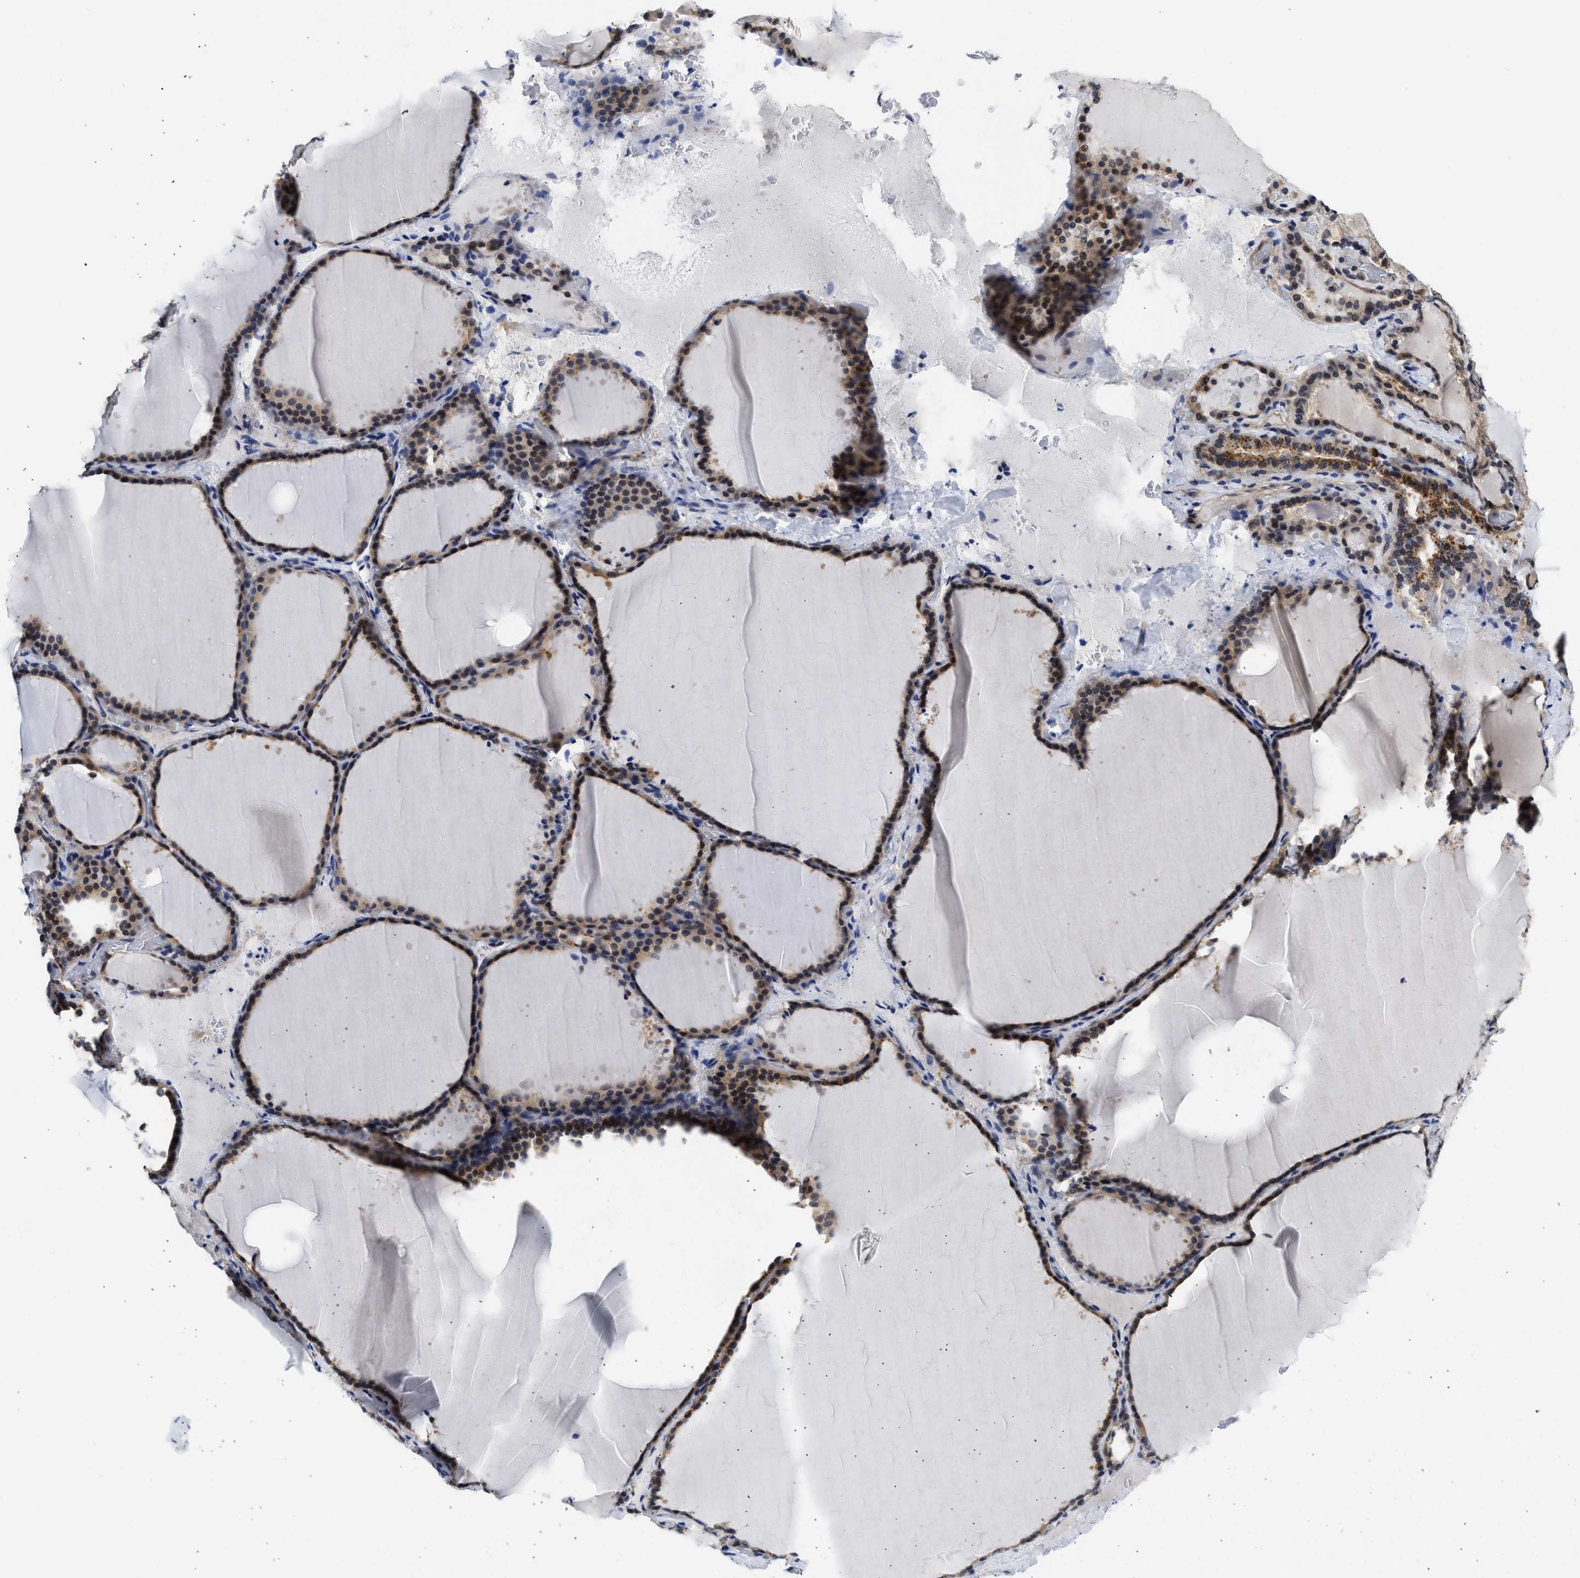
{"staining": {"intensity": "strong", "quantity": "25%-75%", "location": "cytoplasmic/membranous,nuclear"}, "tissue": "thyroid gland", "cell_type": "Glandular cells", "image_type": "normal", "snomed": [{"axis": "morphology", "description": "Normal tissue, NOS"}, {"axis": "topography", "description": "Thyroid gland"}], "caption": "Glandular cells exhibit strong cytoplasmic/membranous,nuclear staining in approximately 25%-75% of cells in normal thyroid gland.", "gene": "XPO5", "patient": {"sex": "female", "age": 28}}